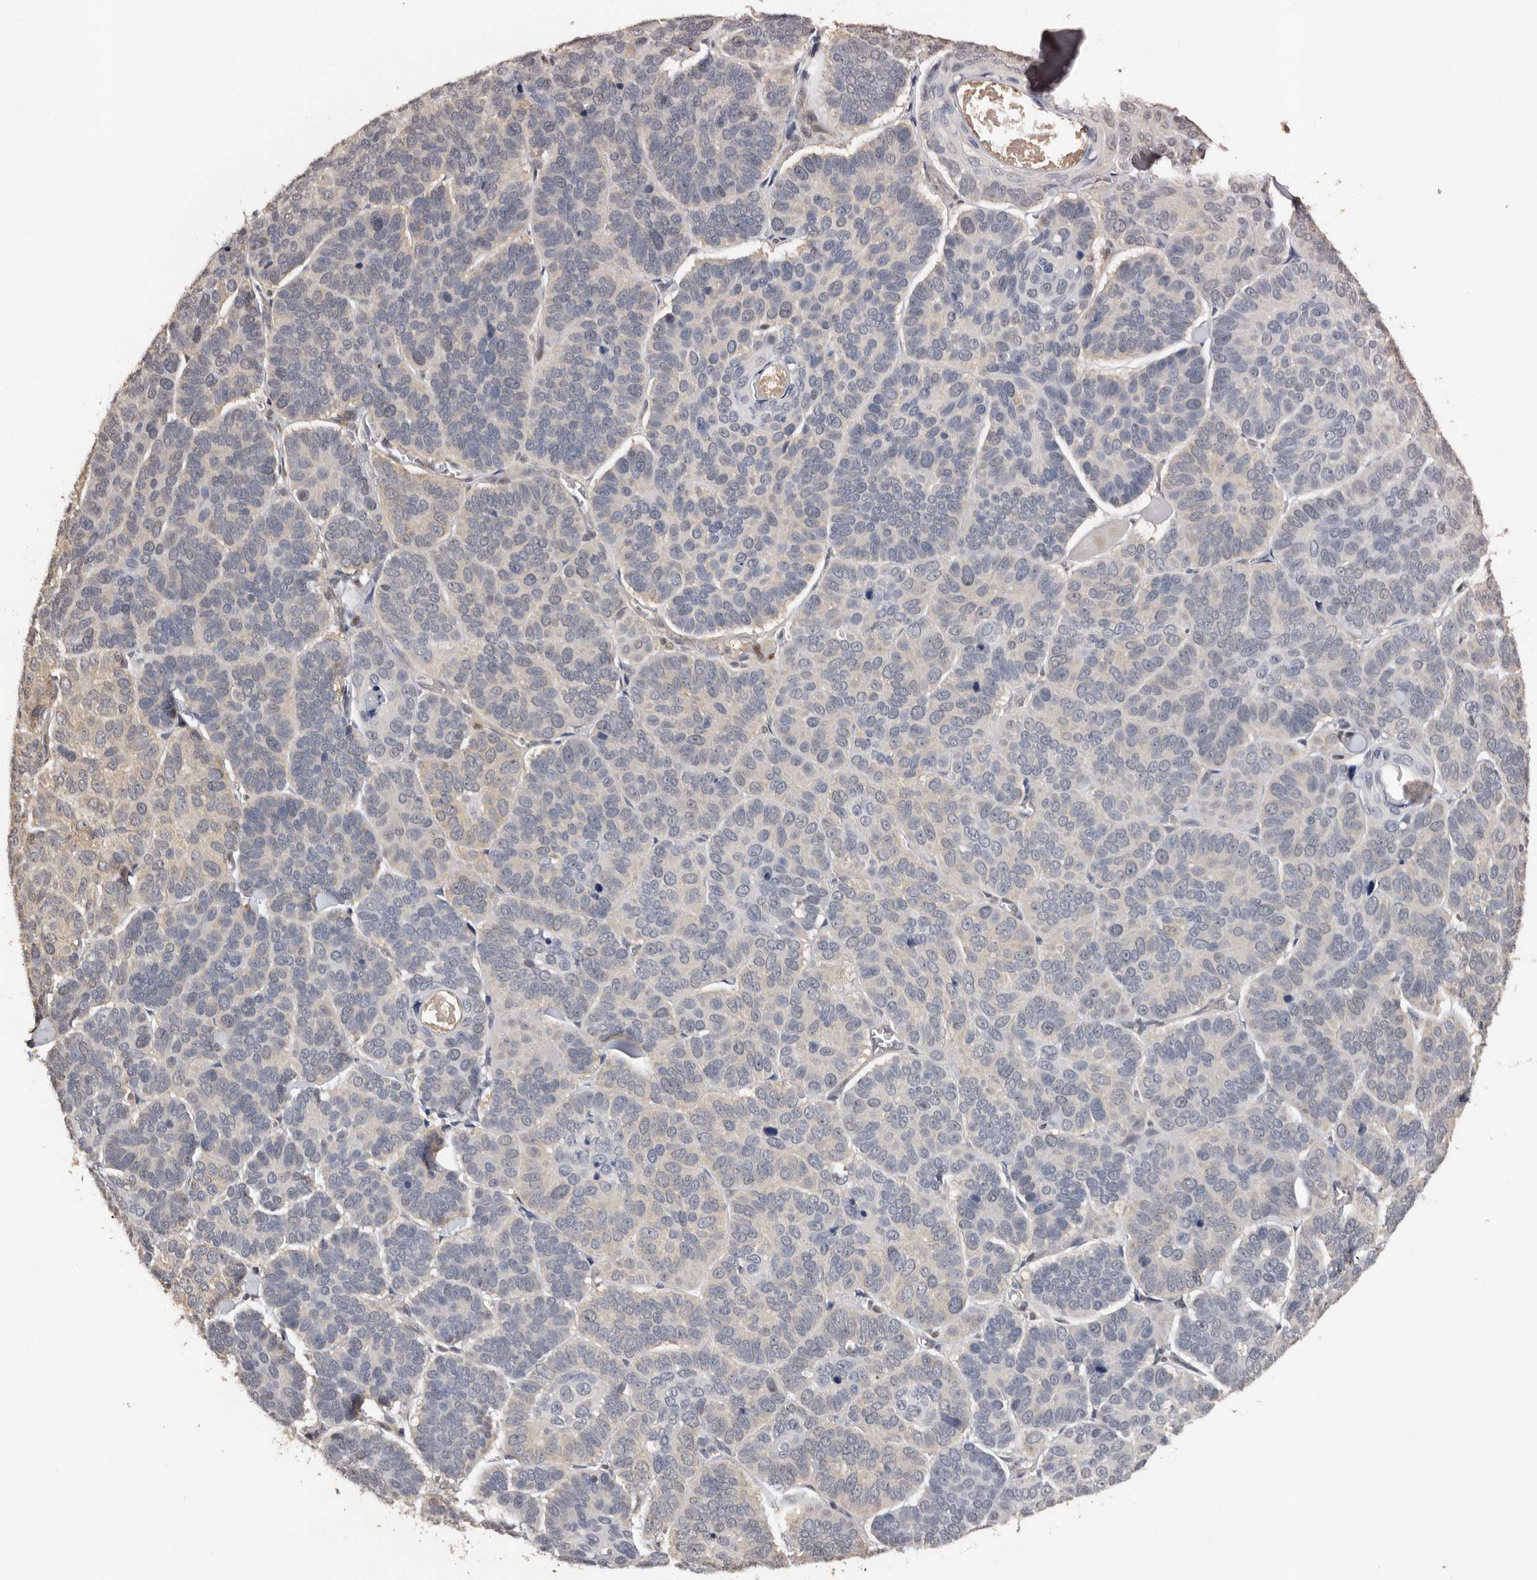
{"staining": {"intensity": "negative", "quantity": "none", "location": "none"}, "tissue": "skin cancer", "cell_type": "Tumor cells", "image_type": "cancer", "snomed": [{"axis": "morphology", "description": "Basal cell carcinoma"}, {"axis": "topography", "description": "Skin"}], "caption": "Human skin basal cell carcinoma stained for a protein using immunohistochemistry (IHC) demonstrates no positivity in tumor cells.", "gene": "KIF2B", "patient": {"sex": "male", "age": 62}}